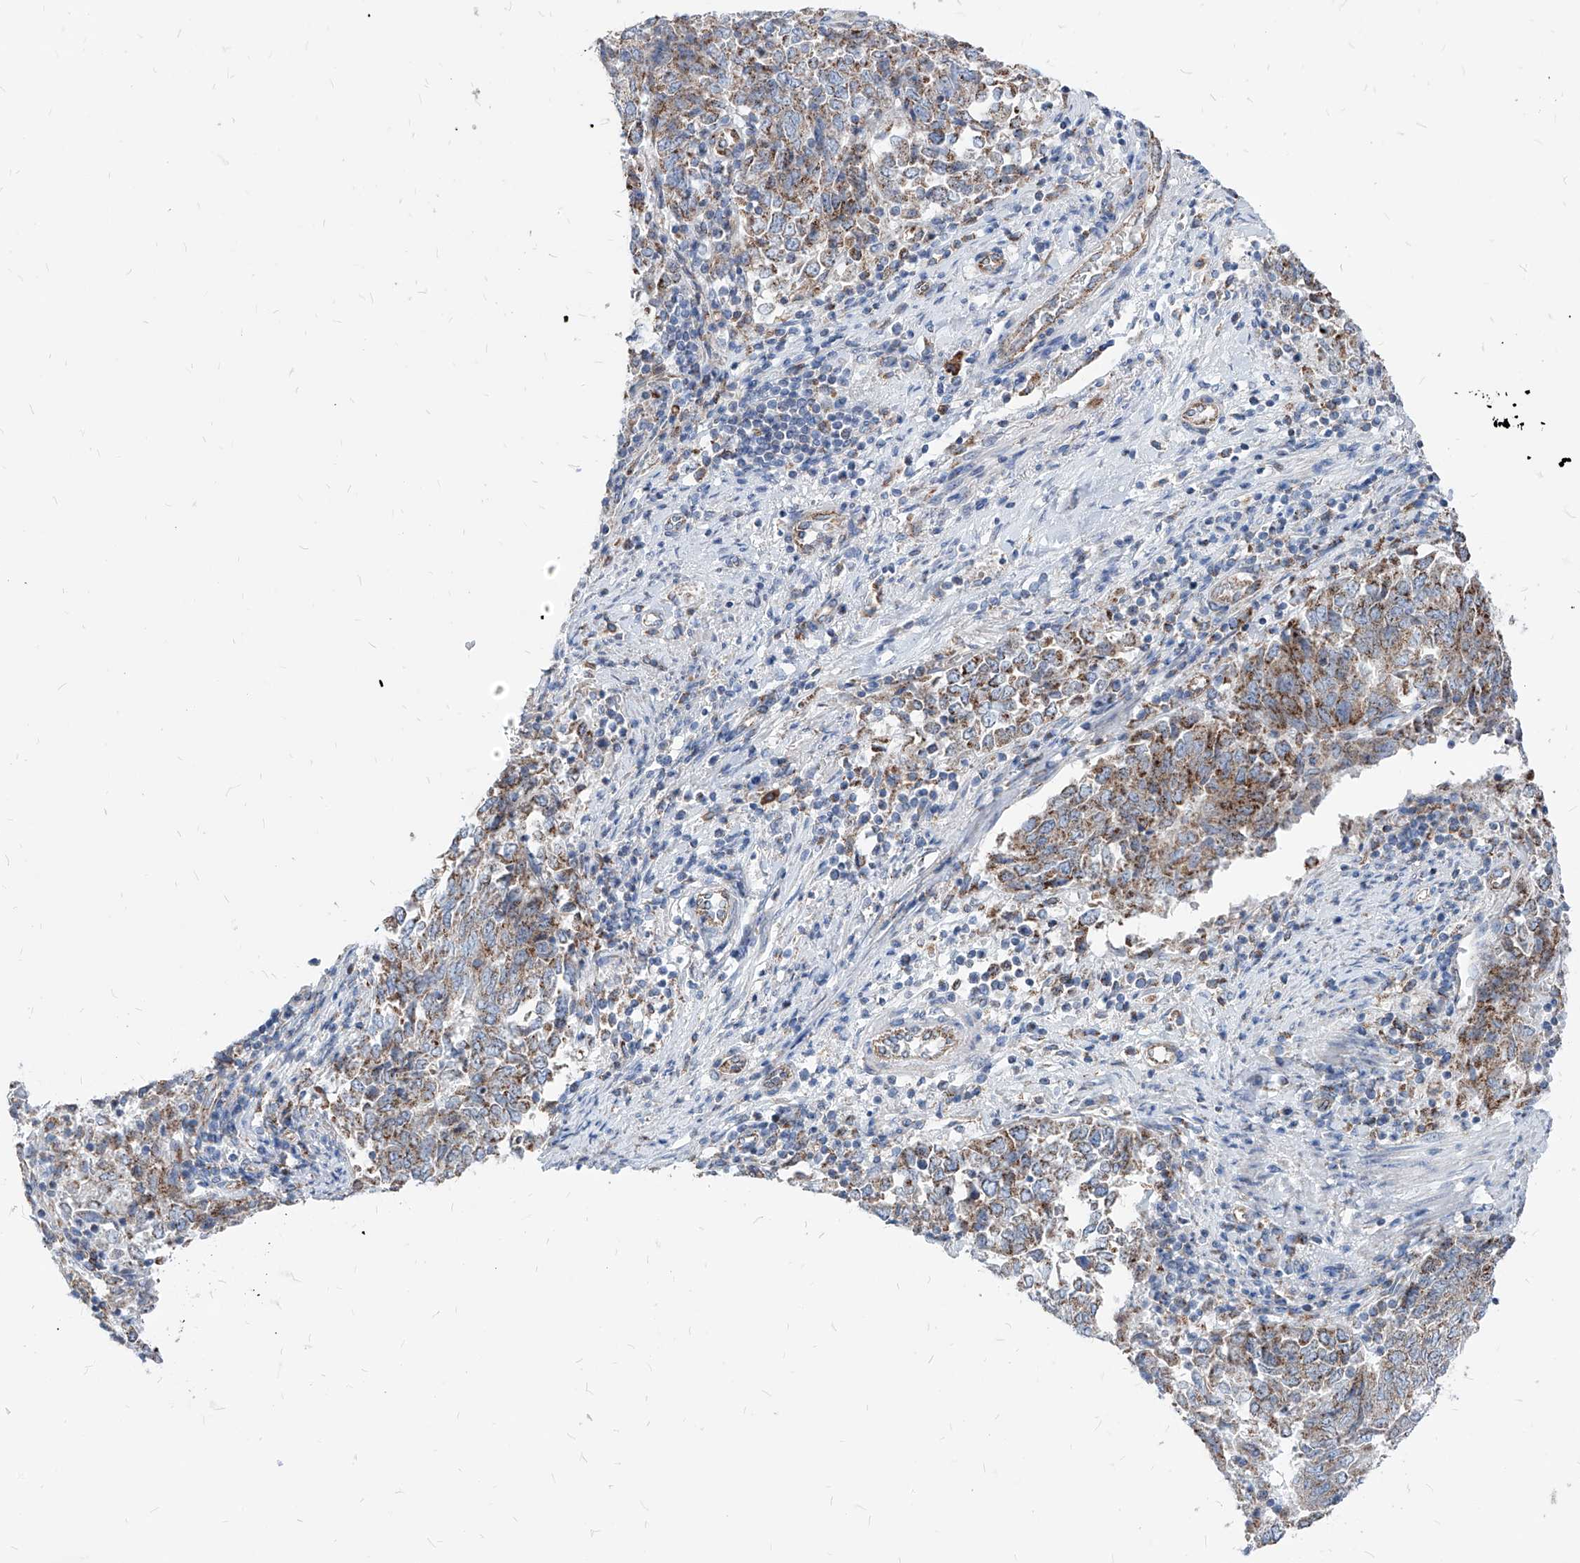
{"staining": {"intensity": "moderate", "quantity": ">75%", "location": "cytoplasmic/membranous"}, "tissue": "endometrial cancer", "cell_type": "Tumor cells", "image_type": "cancer", "snomed": [{"axis": "morphology", "description": "Adenocarcinoma, NOS"}, {"axis": "topography", "description": "Endometrium"}], "caption": "Protein positivity by immunohistochemistry (IHC) shows moderate cytoplasmic/membranous expression in approximately >75% of tumor cells in endometrial cancer (adenocarcinoma).", "gene": "AGPS", "patient": {"sex": "female", "age": 80}}